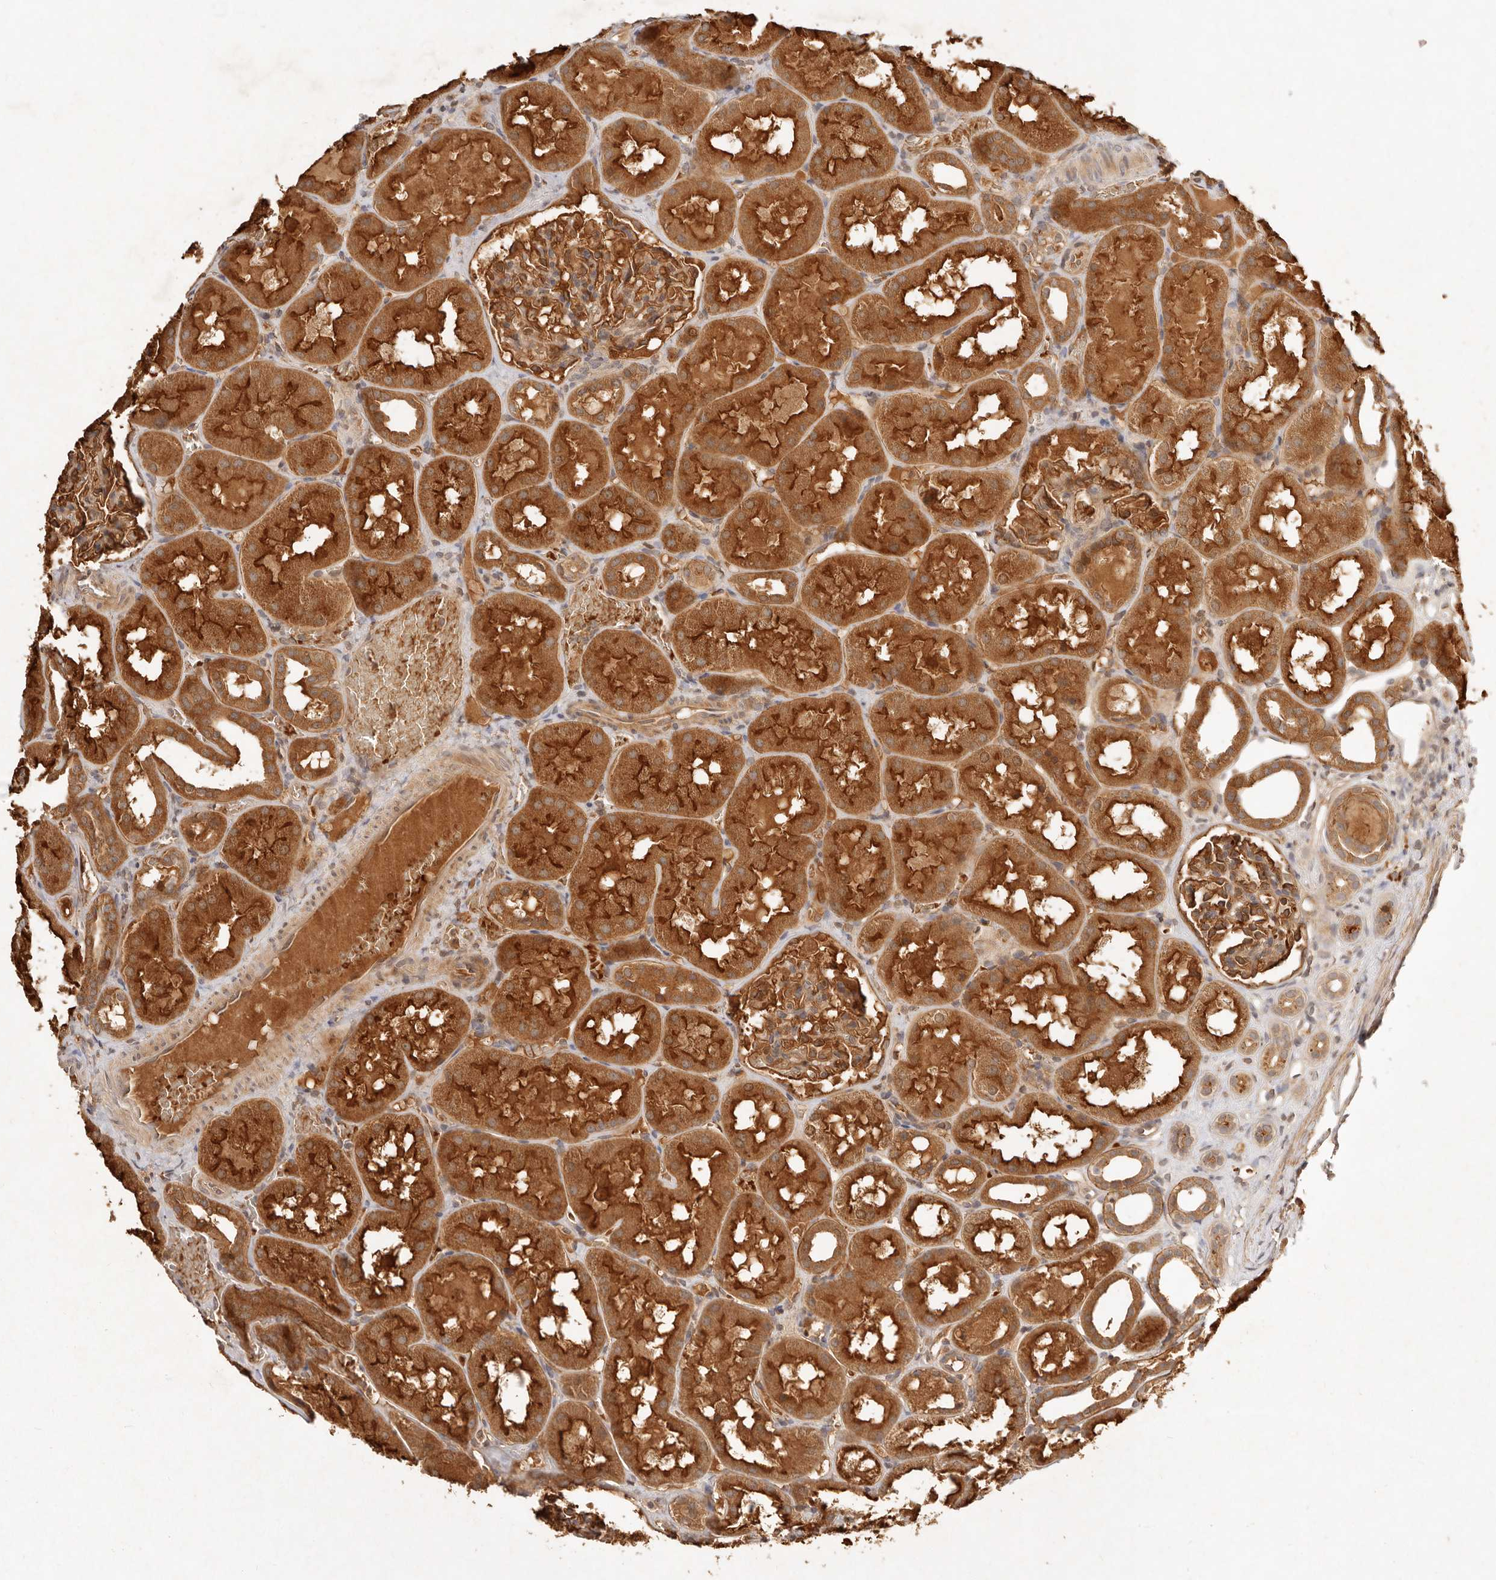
{"staining": {"intensity": "strong", "quantity": ">75%", "location": "cytoplasmic/membranous"}, "tissue": "kidney", "cell_type": "Cells in glomeruli", "image_type": "normal", "snomed": [{"axis": "morphology", "description": "Normal tissue, NOS"}, {"axis": "topography", "description": "Kidney"}, {"axis": "topography", "description": "Urinary bladder"}], "caption": "Kidney stained with DAB immunohistochemistry demonstrates high levels of strong cytoplasmic/membranous expression in about >75% of cells in glomeruli. (brown staining indicates protein expression, while blue staining denotes nuclei).", "gene": "FREM2", "patient": {"sex": "male", "age": 16}}